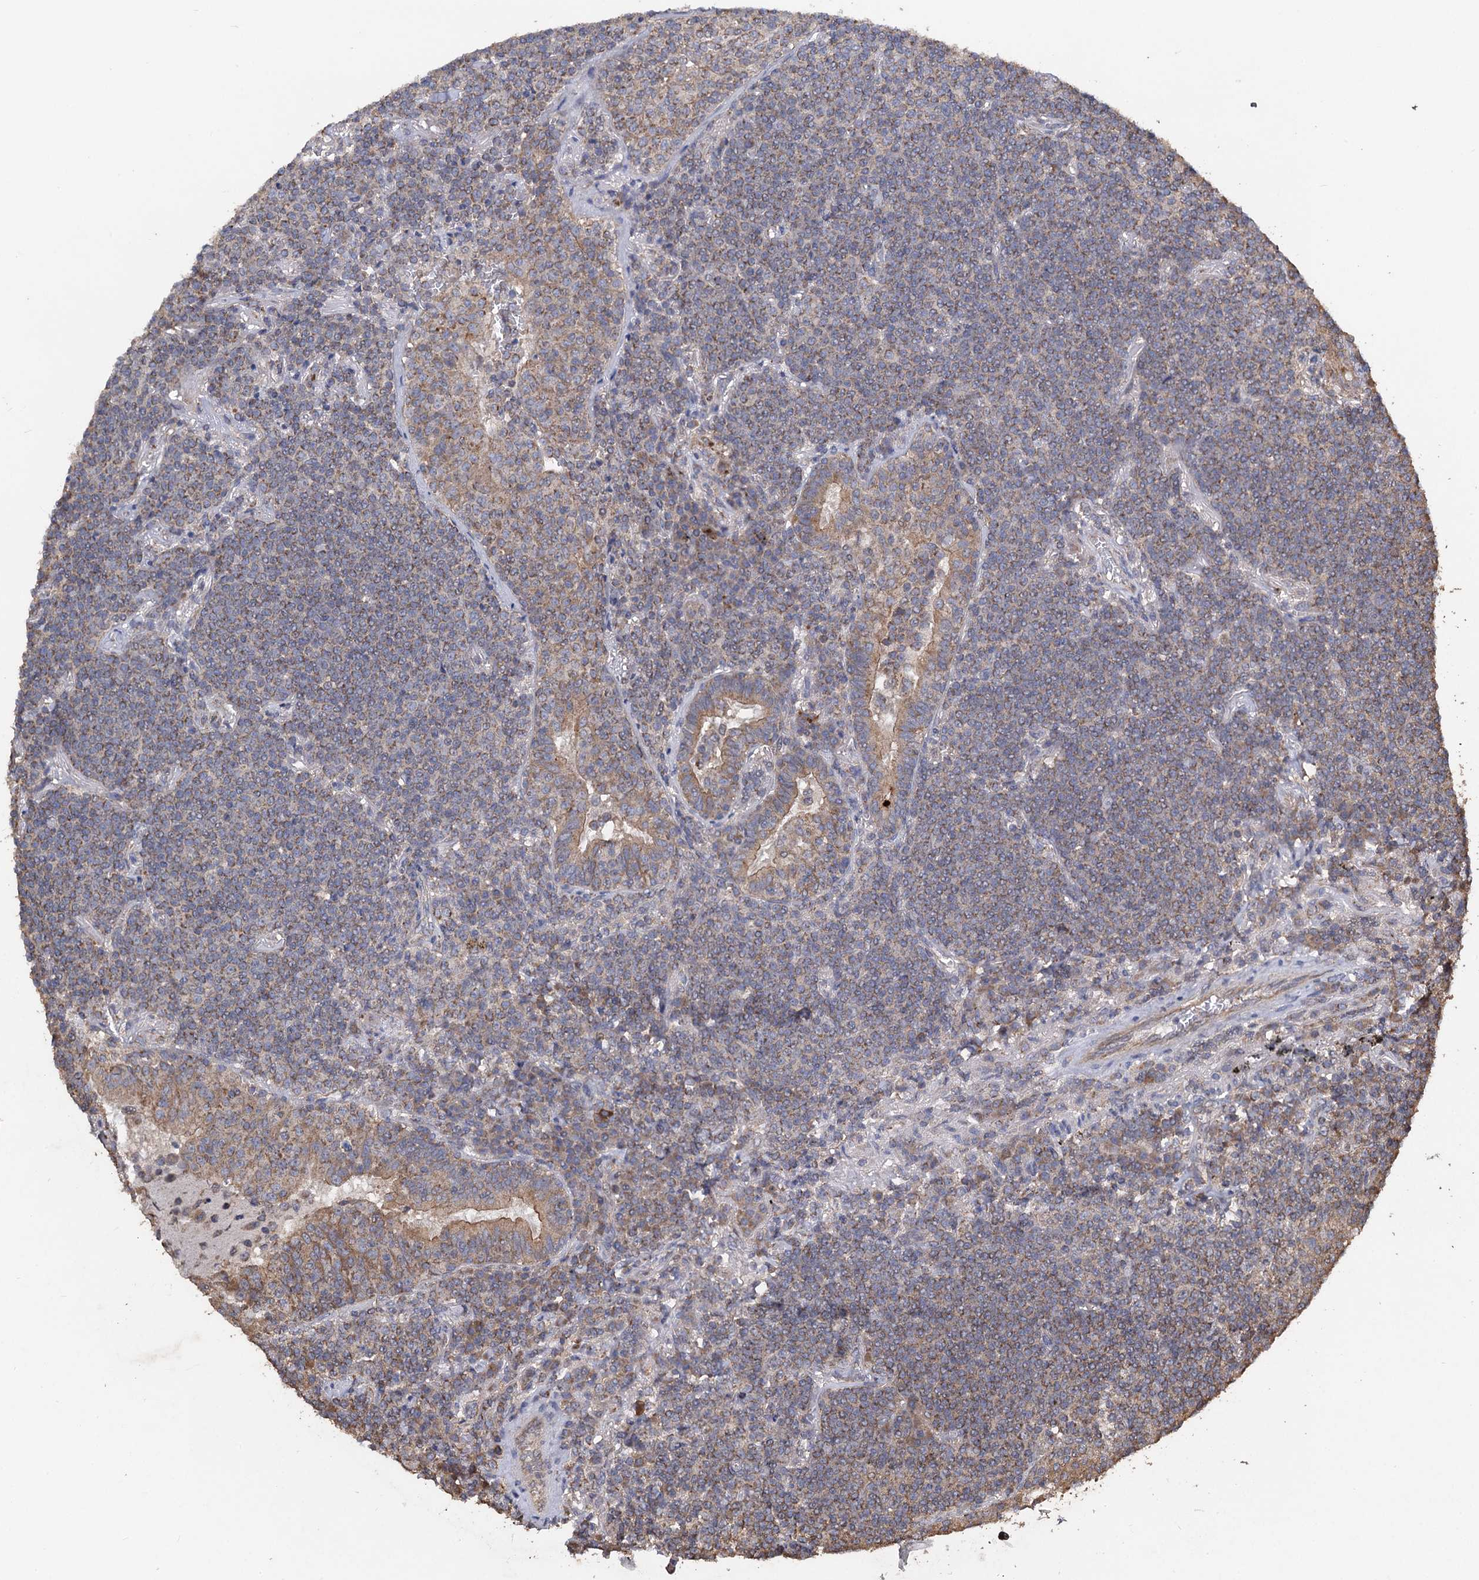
{"staining": {"intensity": "weak", "quantity": ">75%", "location": "cytoplasmic/membranous"}, "tissue": "lymphoma", "cell_type": "Tumor cells", "image_type": "cancer", "snomed": [{"axis": "morphology", "description": "Malignant lymphoma, non-Hodgkin's type, Low grade"}, {"axis": "topography", "description": "Lung"}], "caption": "About >75% of tumor cells in lymphoma display weak cytoplasmic/membranous protein positivity as visualized by brown immunohistochemical staining.", "gene": "PPTC7", "patient": {"sex": "female", "age": 71}}